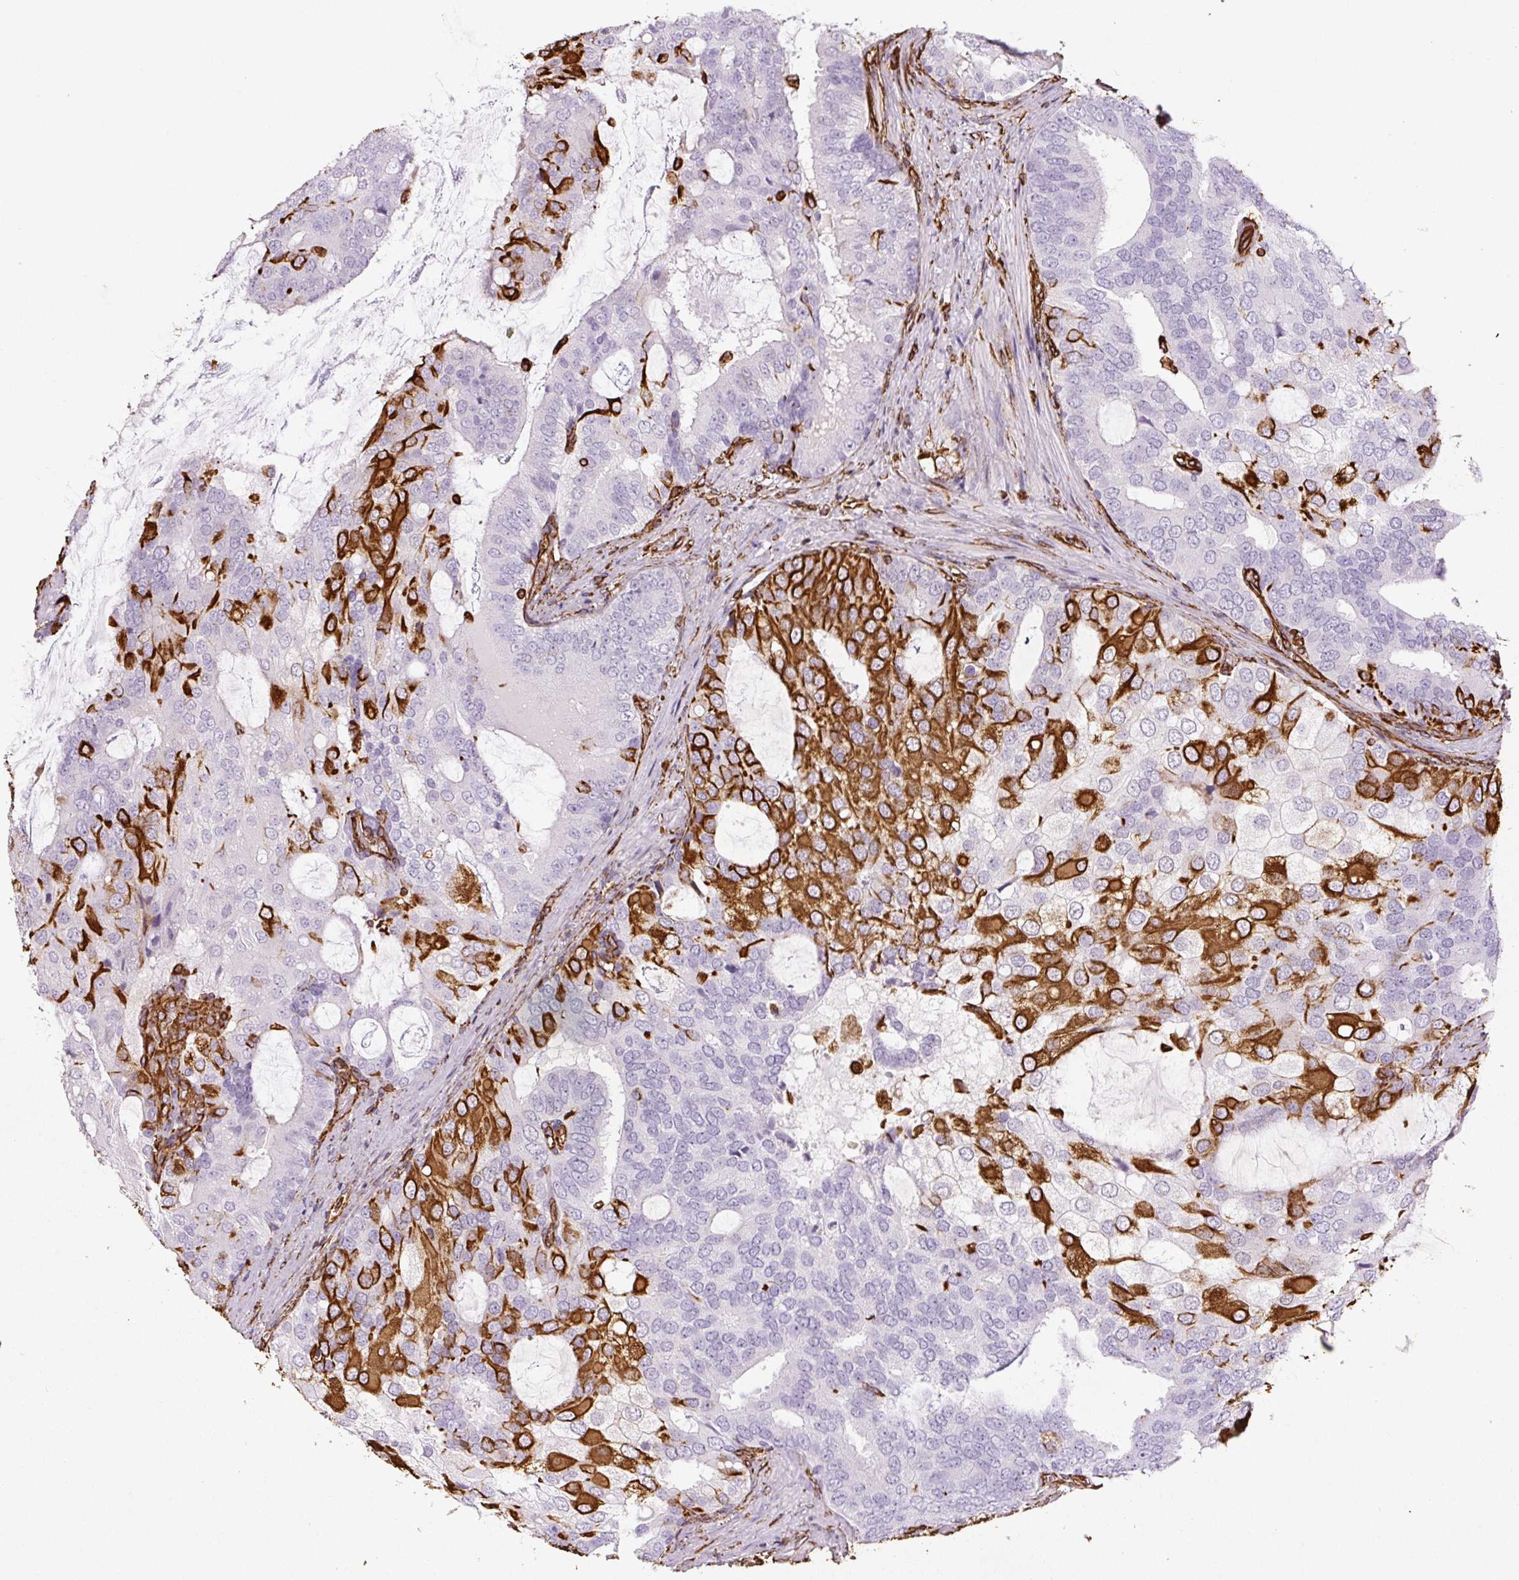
{"staining": {"intensity": "negative", "quantity": "none", "location": "none"}, "tissue": "prostate cancer", "cell_type": "Tumor cells", "image_type": "cancer", "snomed": [{"axis": "morphology", "description": "Adenocarcinoma, High grade"}, {"axis": "topography", "description": "Prostate"}], "caption": "Prostate cancer was stained to show a protein in brown. There is no significant positivity in tumor cells.", "gene": "VIM", "patient": {"sex": "male", "age": 55}}